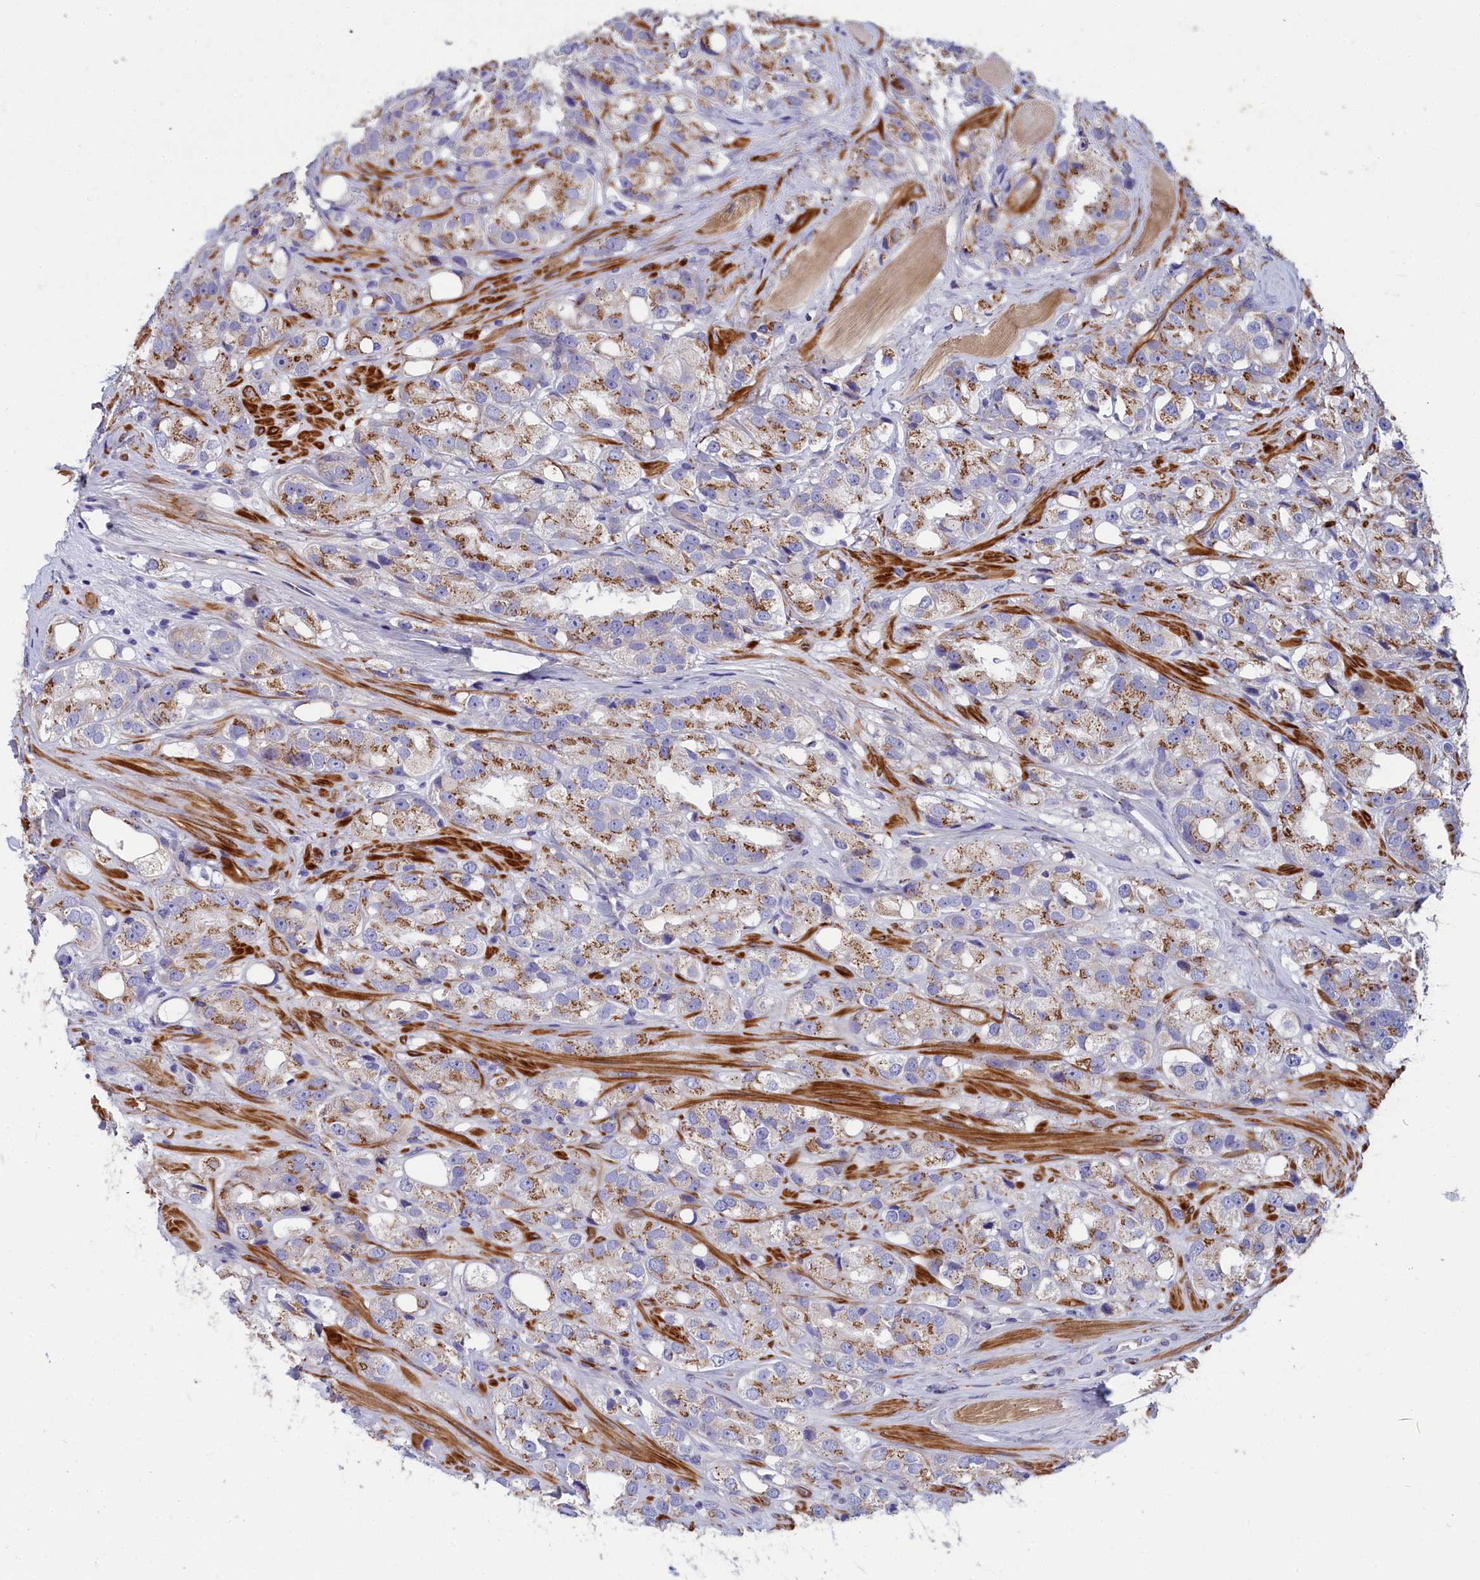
{"staining": {"intensity": "moderate", "quantity": "25%-75%", "location": "cytoplasmic/membranous"}, "tissue": "prostate cancer", "cell_type": "Tumor cells", "image_type": "cancer", "snomed": [{"axis": "morphology", "description": "Adenocarcinoma, NOS"}, {"axis": "topography", "description": "Prostate"}], "caption": "The image demonstrates a brown stain indicating the presence of a protein in the cytoplasmic/membranous of tumor cells in prostate cancer.", "gene": "TUBGCP4", "patient": {"sex": "male", "age": 79}}